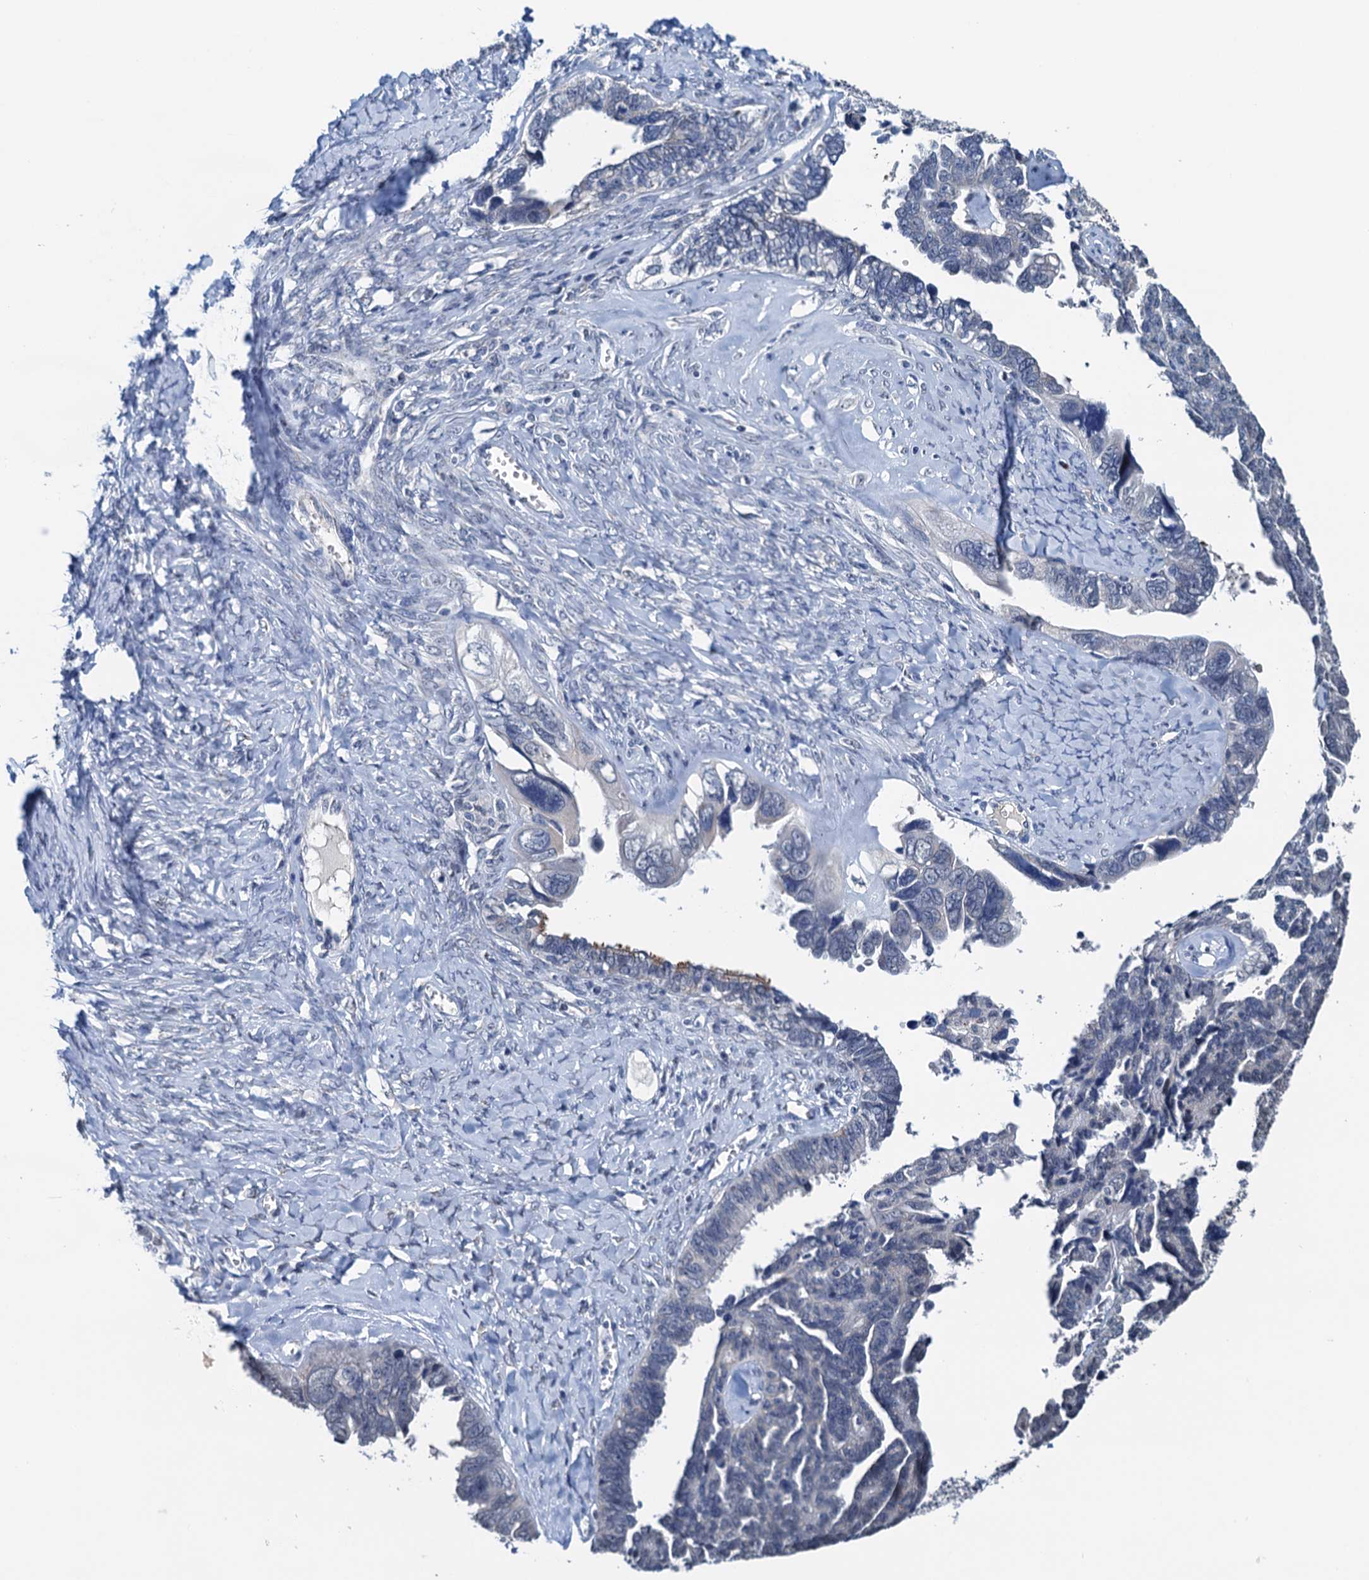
{"staining": {"intensity": "negative", "quantity": "none", "location": "none"}, "tissue": "ovarian cancer", "cell_type": "Tumor cells", "image_type": "cancer", "snomed": [{"axis": "morphology", "description": "Cystadenocarcinoma, serous, NOS"}, {"axis": "topography", "description": "Ovary"}], "caption": "The photomicrograph demonstrates no staining of tumor cells in ovarian cancer.", "gene": "SHLD1", "patient": {"sex": "female", "age": 79}}